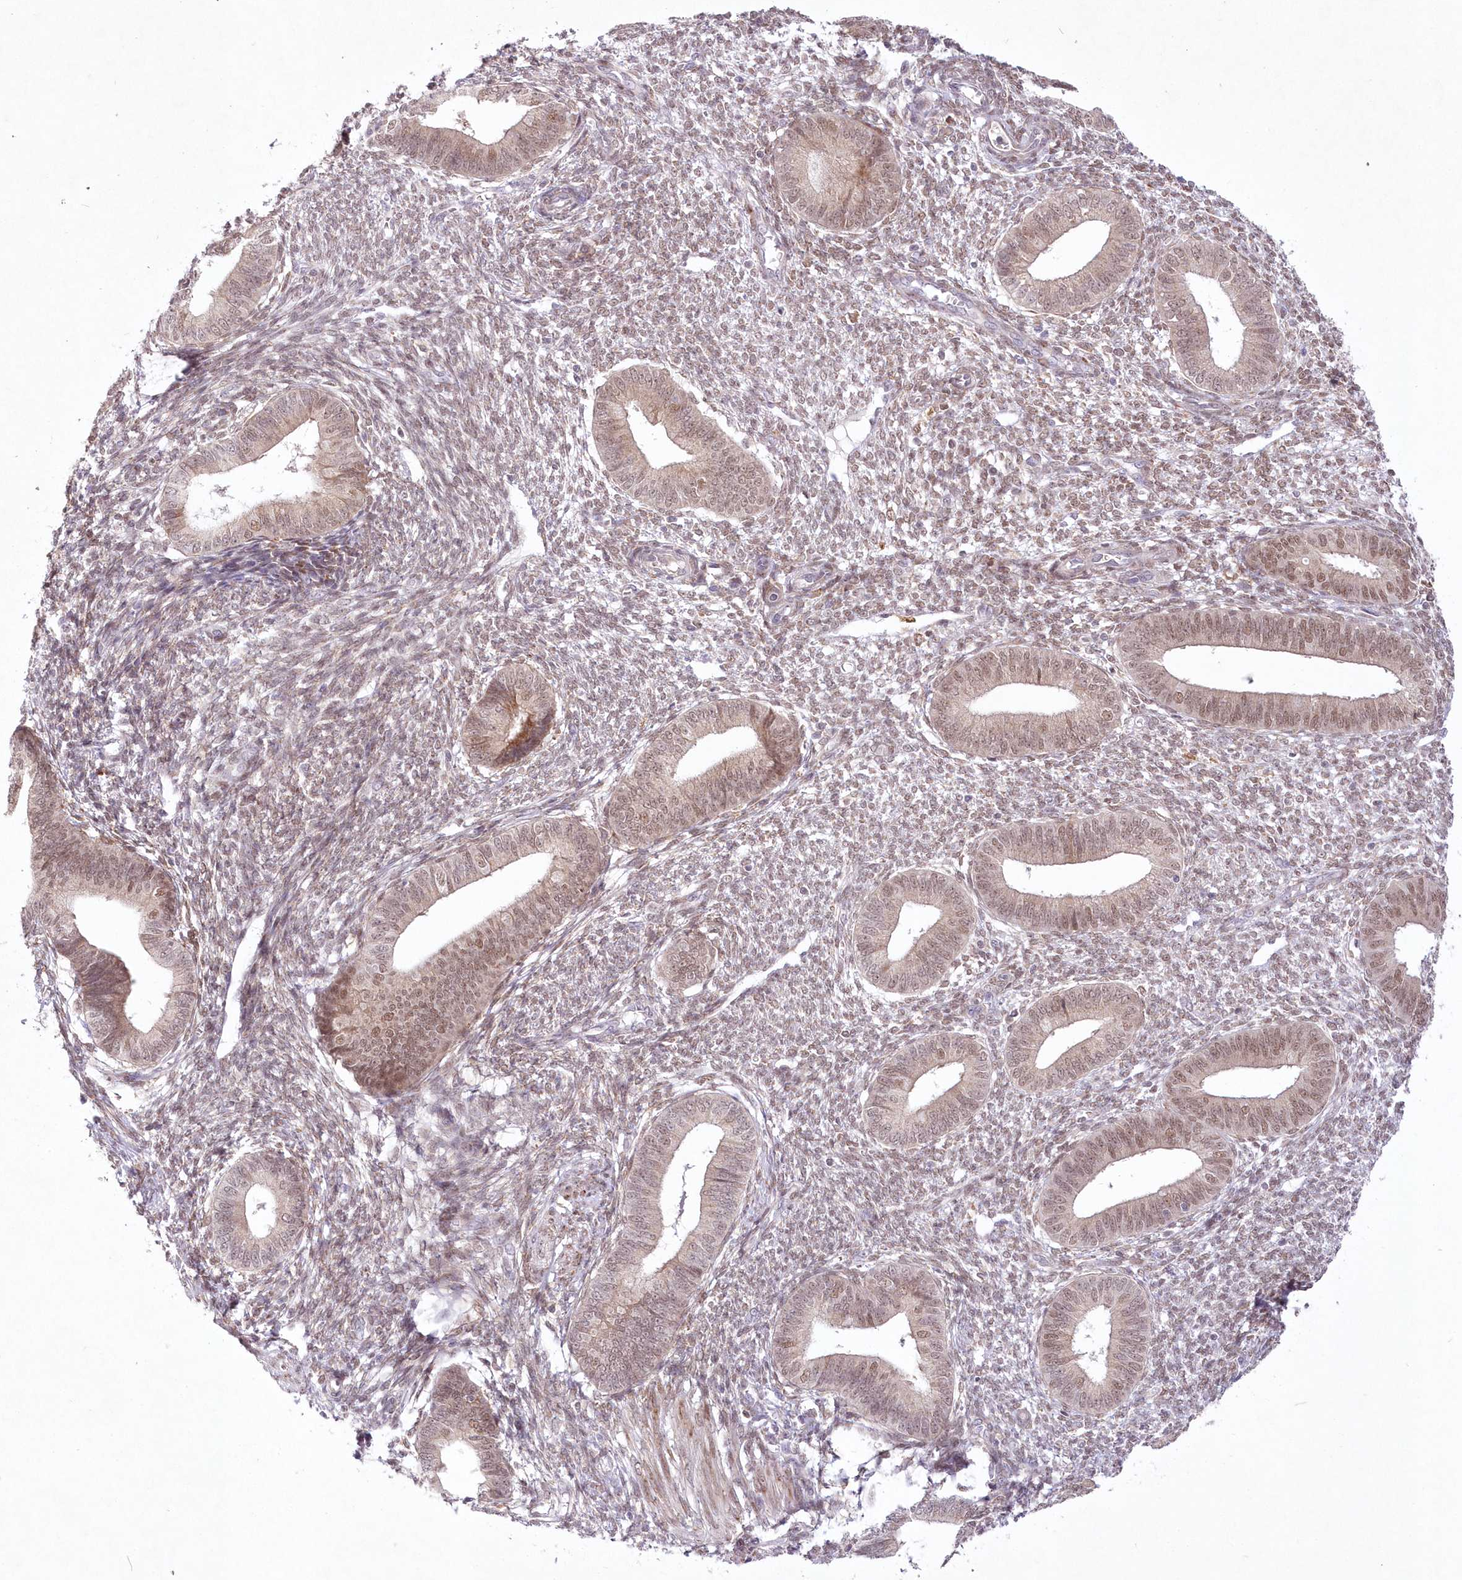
{"staining": {"intensity": "weak", "quantity": "<25%", "location": "nuclear"}, "tissue": "endometrium", "cell_type": "Cells in endometrial stroma", "image_type": "normal", "snomed": [{"axis": "morphology", "description": "Normal tissue, NOS"}, {"axis": "topography", "description": "Endometrium"}], "caption": "An image of human endometrium is negative for staining in cells in endometrial stroma. Brightfield microscopy of IHC stained with DAB (brown) and hematoxylin (blue), captured at high magnification.", "gene": "LDB1", "patient": {"sex": "female", "age": 46}}